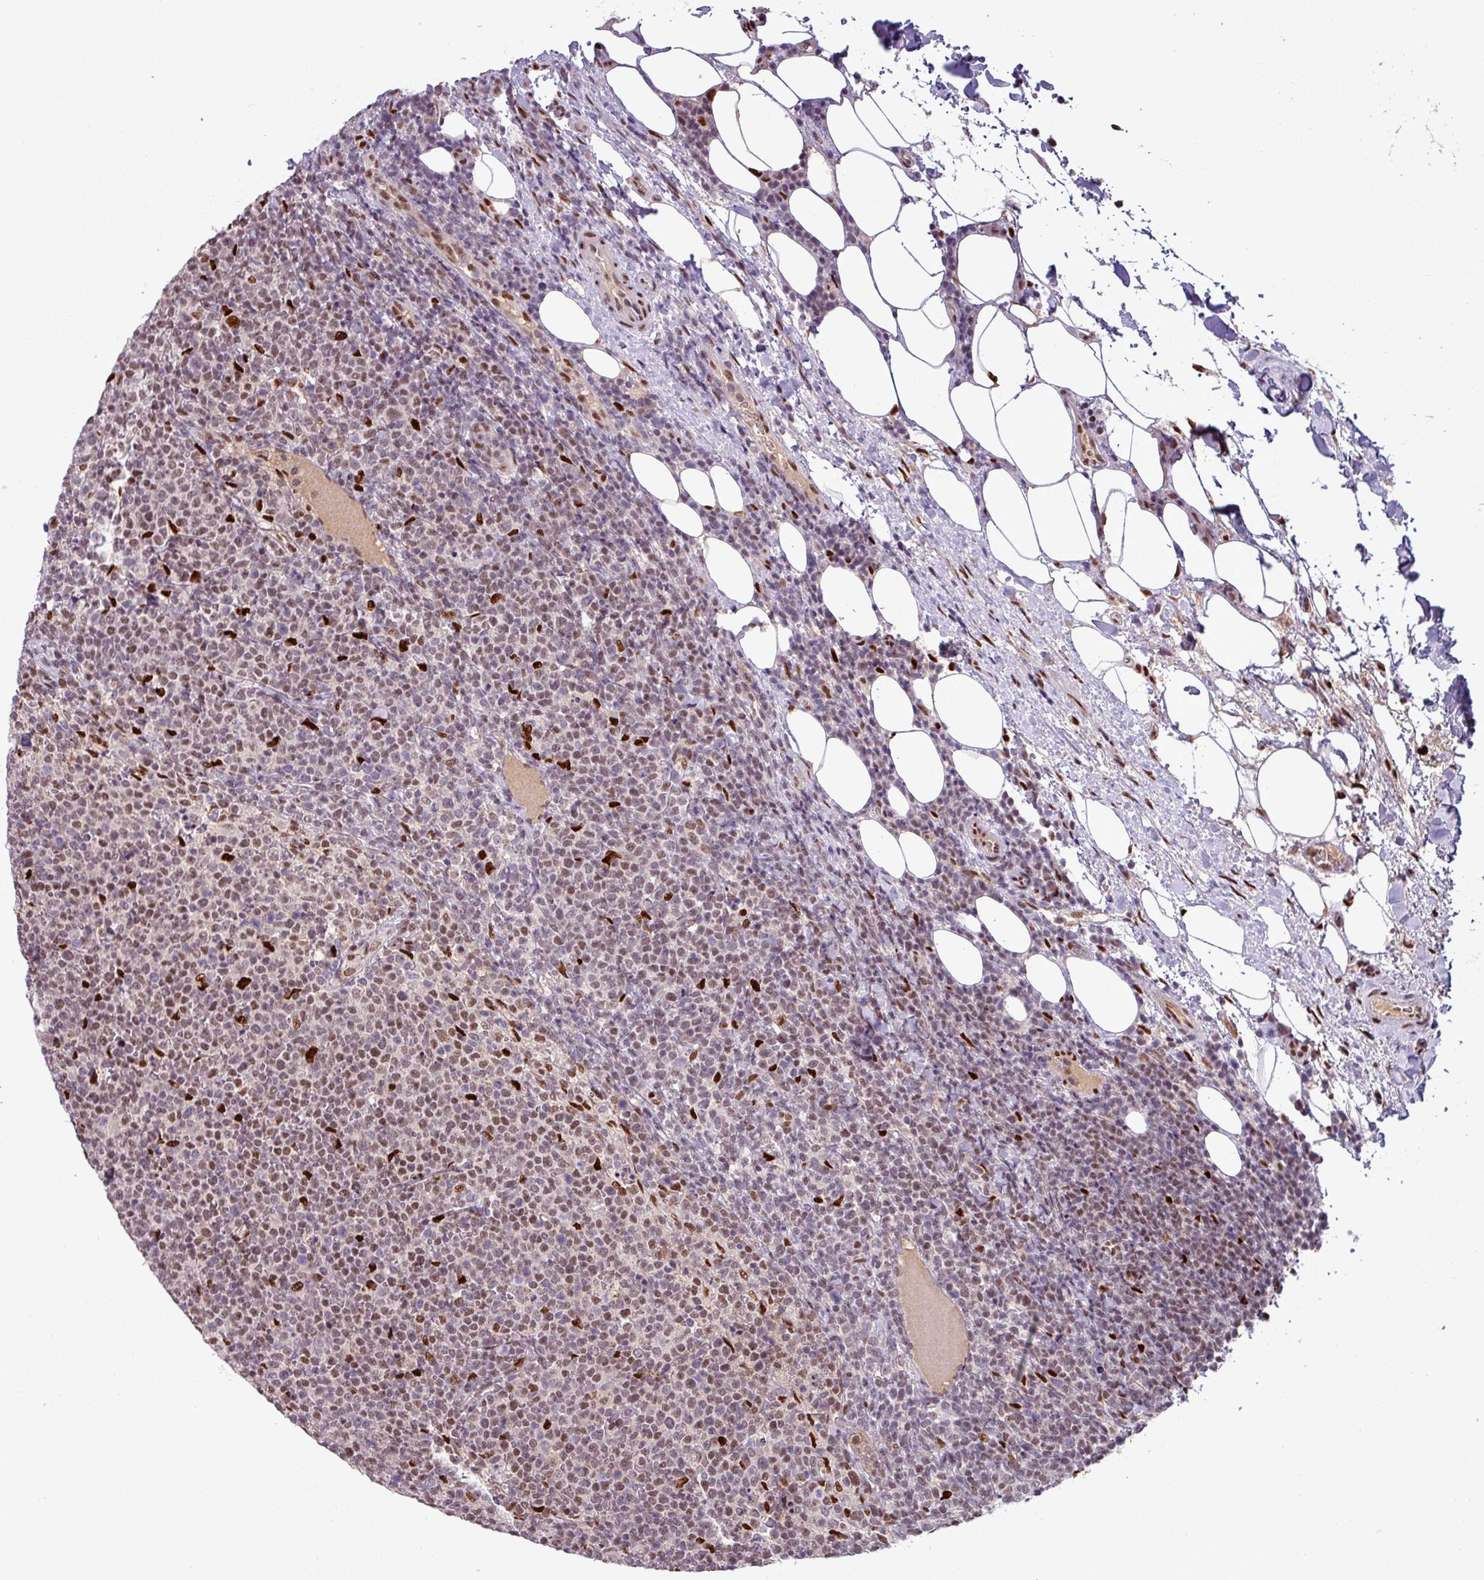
{"staining": {"intensity": "moderate", "quantity": "25%-75%", "location": "nuclear"}, "tissue": "lymphoma", "cell_type": "Tumor cells", "image_type": "cancer", "snomed": [{"axis": "morphology", "description": "Malignant lymphoma, non-Hodgkin's type, High grade"}, {"axis": "topography", "description": "Lymph node"}], "caption": "Immunohistochemical staining of human malignant lymphoma, non-Hodgkin's type (high-grade) demonstrates moderate nuclear protein staining in about 25%-75% of tumor cells.", "gene": "IRF2BPL", "patient": {"sex": "male", "age": 61}}